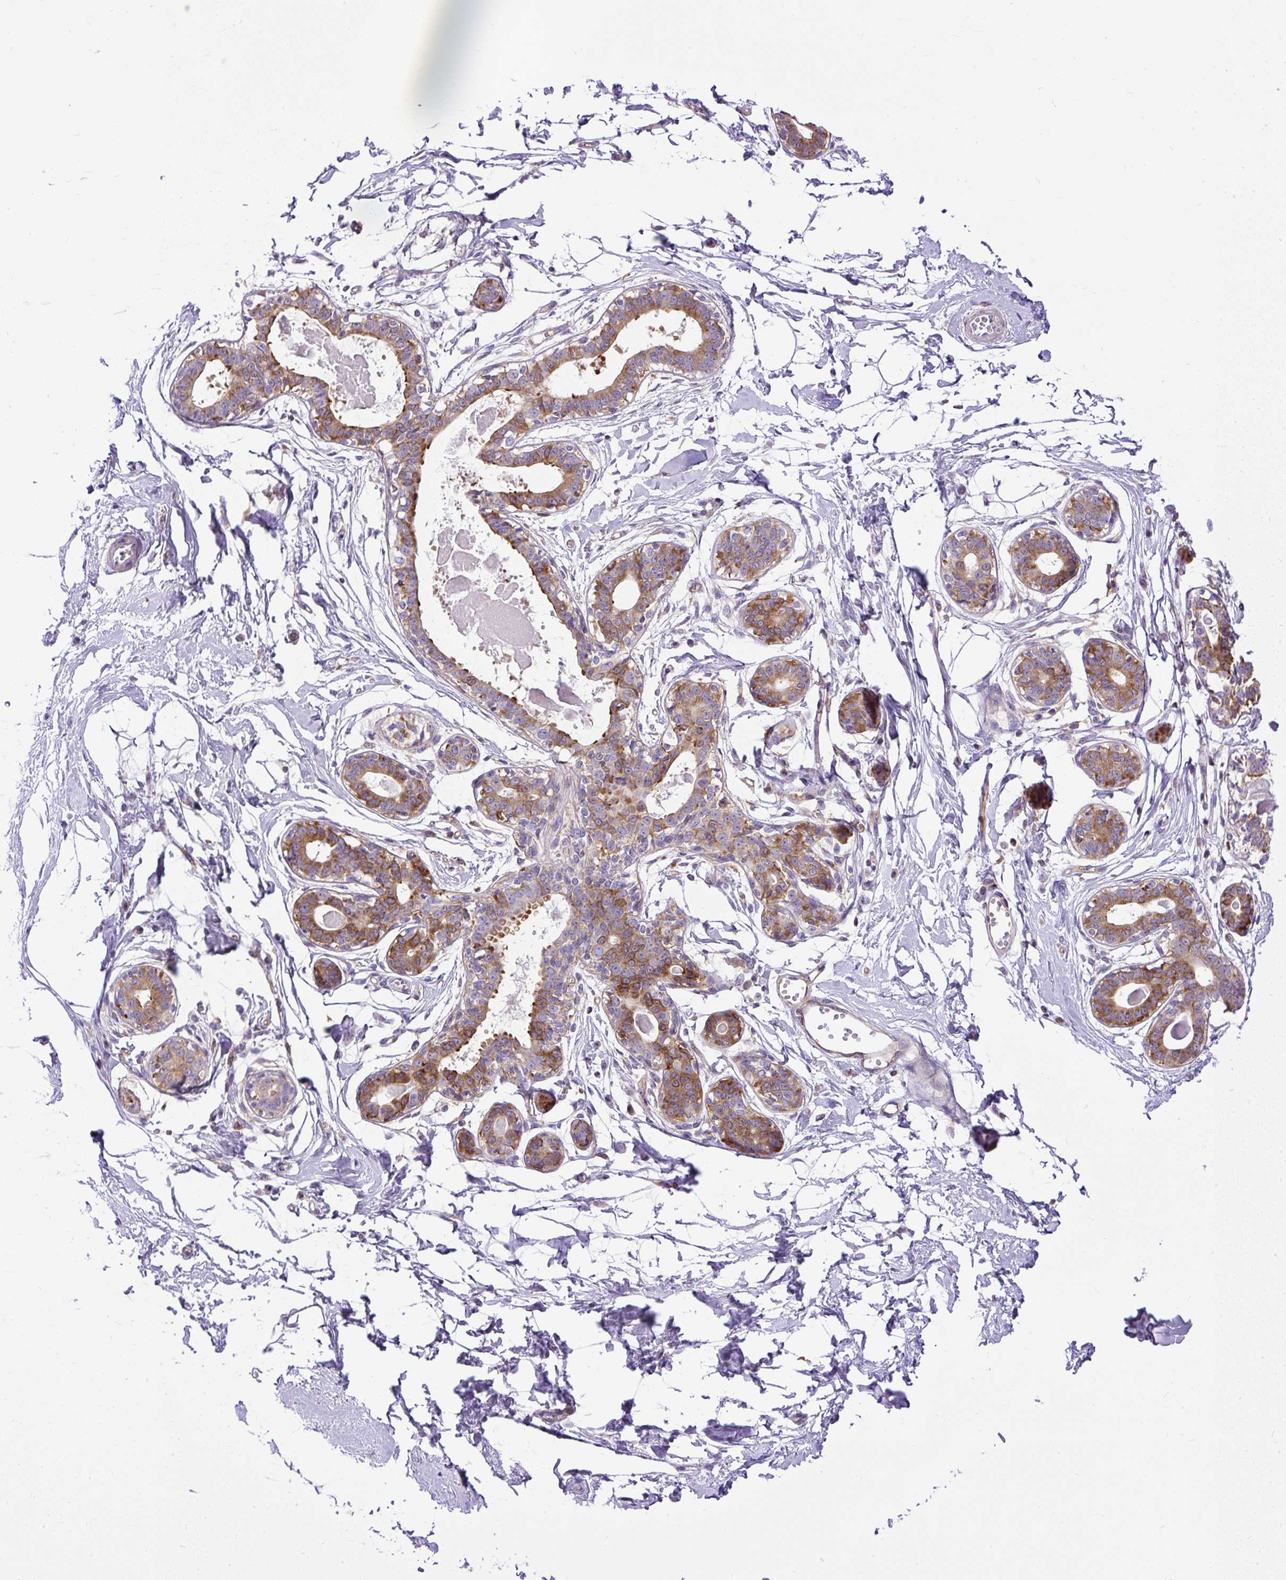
{"staining": {"intensity": "negative", "quantity": "none", "location": "none"}, "tissue": "breast", "cell_type": "Adipocytes", "image_type": "normal", "snomed": [{"axis": "morphology", "description": "Normal tissue, NOS"}, {"axis": "topography", "description": "Breast"}], "caption": "This photomicrograph is of normal breast stained with immunohistochemistry to label a protein in brown with the nuclei are counter-stained blue. There is no staining in adipocytes. (Immunohistochemistry, brightfield microscopy, high magnification).", "gene": "MAP1S", "patient": {"sex": "female", "age": 45}}